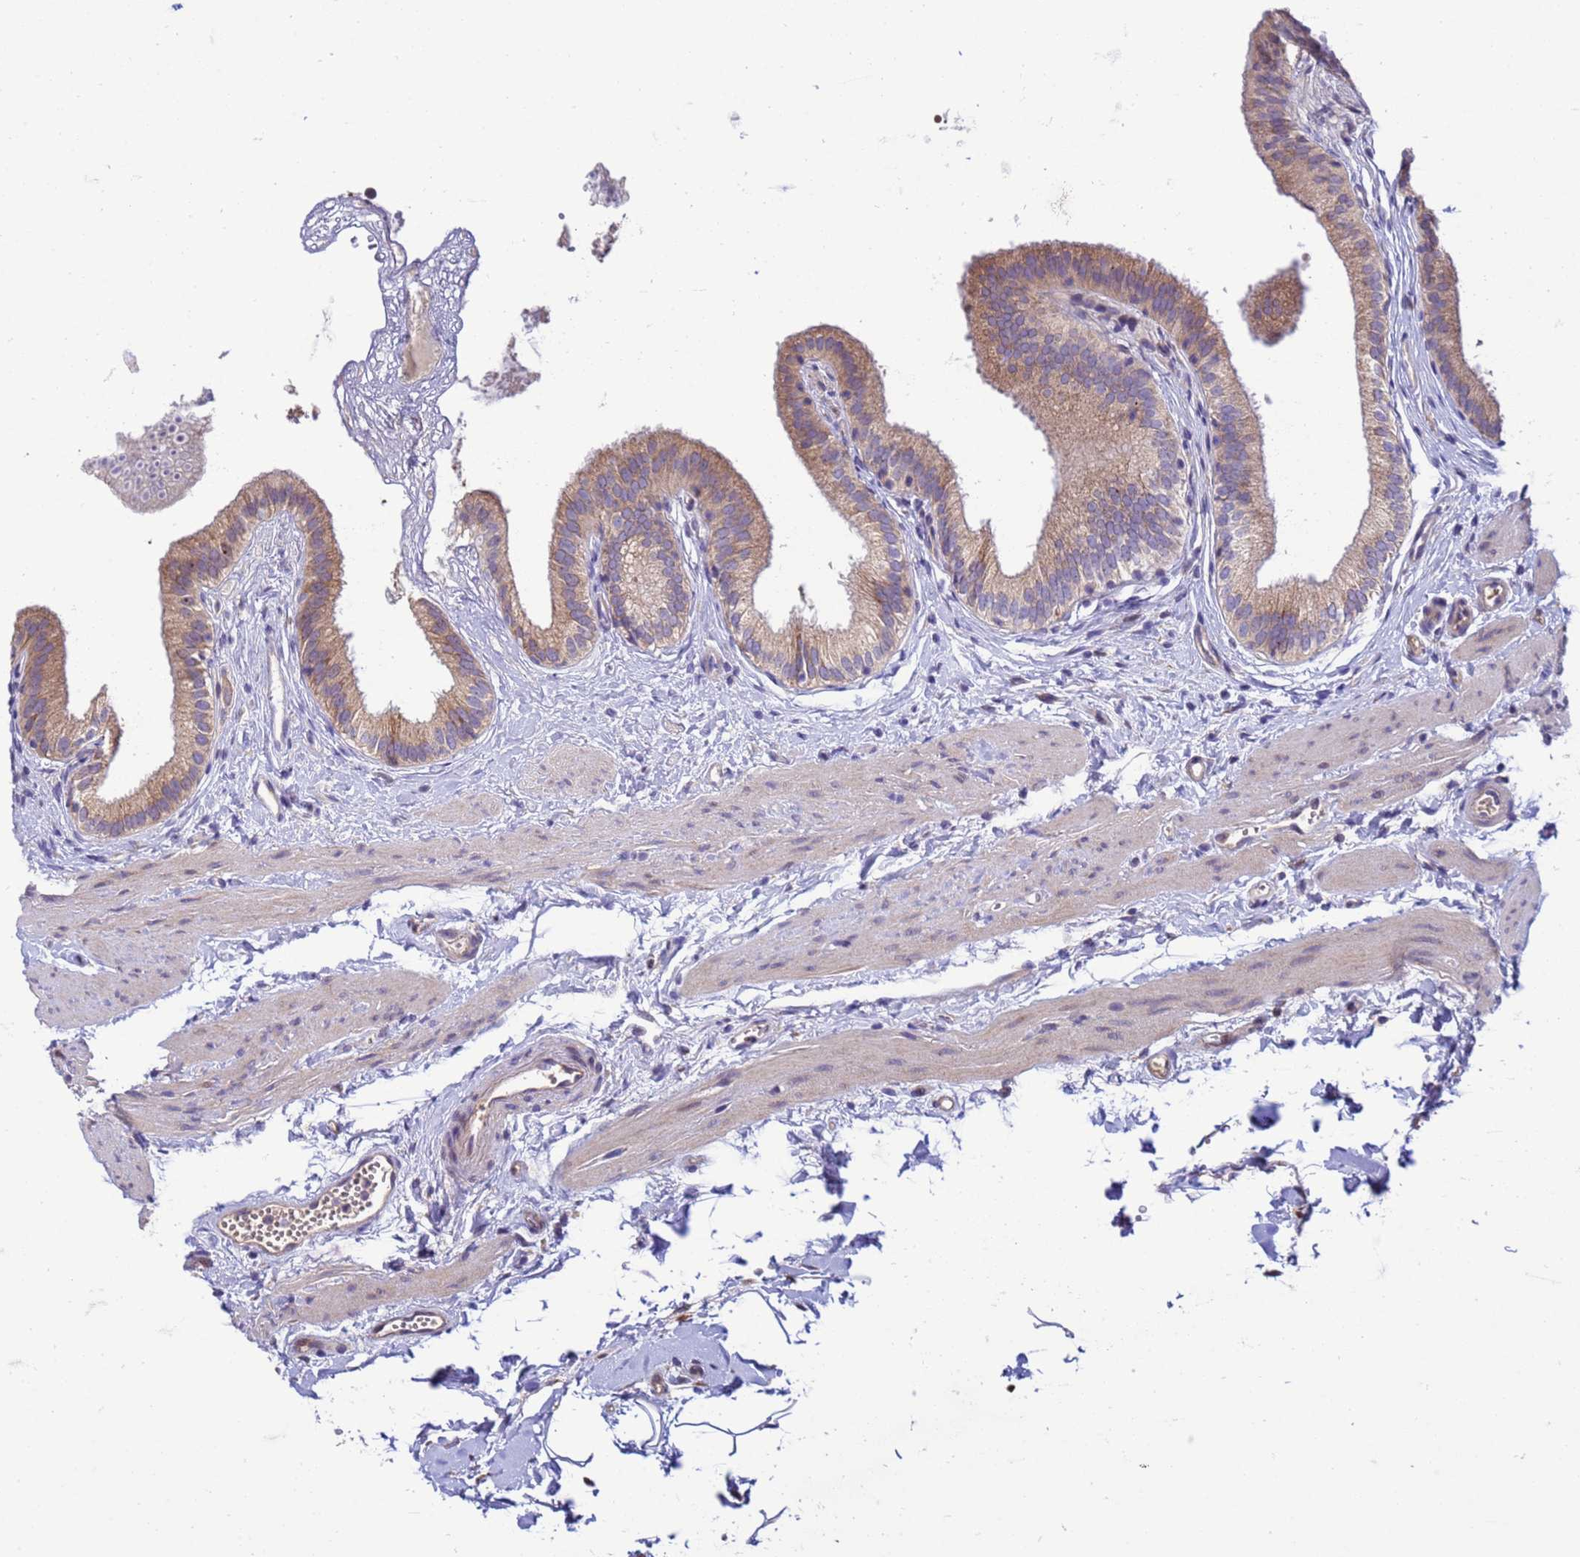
{"staining": {"intensity": "moderate", "quantity": ">75%", "location": "cytoplasmic/membranous"}, "tissue": "gallbladder", "cell_type": "Glandular cells", "image_type": "normal", "snomed": [{"axis": "morphology", "description": "Normal tissue, NOS"}, {"axis": "topography", "description": "Gallbladder"}], "caption": "DAB (3,3'-diaminobenzidine) immunohistochemical staining of normal human gallbladder reveals moderate cytoplasmic/membranous protein positivity in approximately >75% of glandular cells.", "gene": "THAP5", "patient": {"sex": "female", "age": 54}}